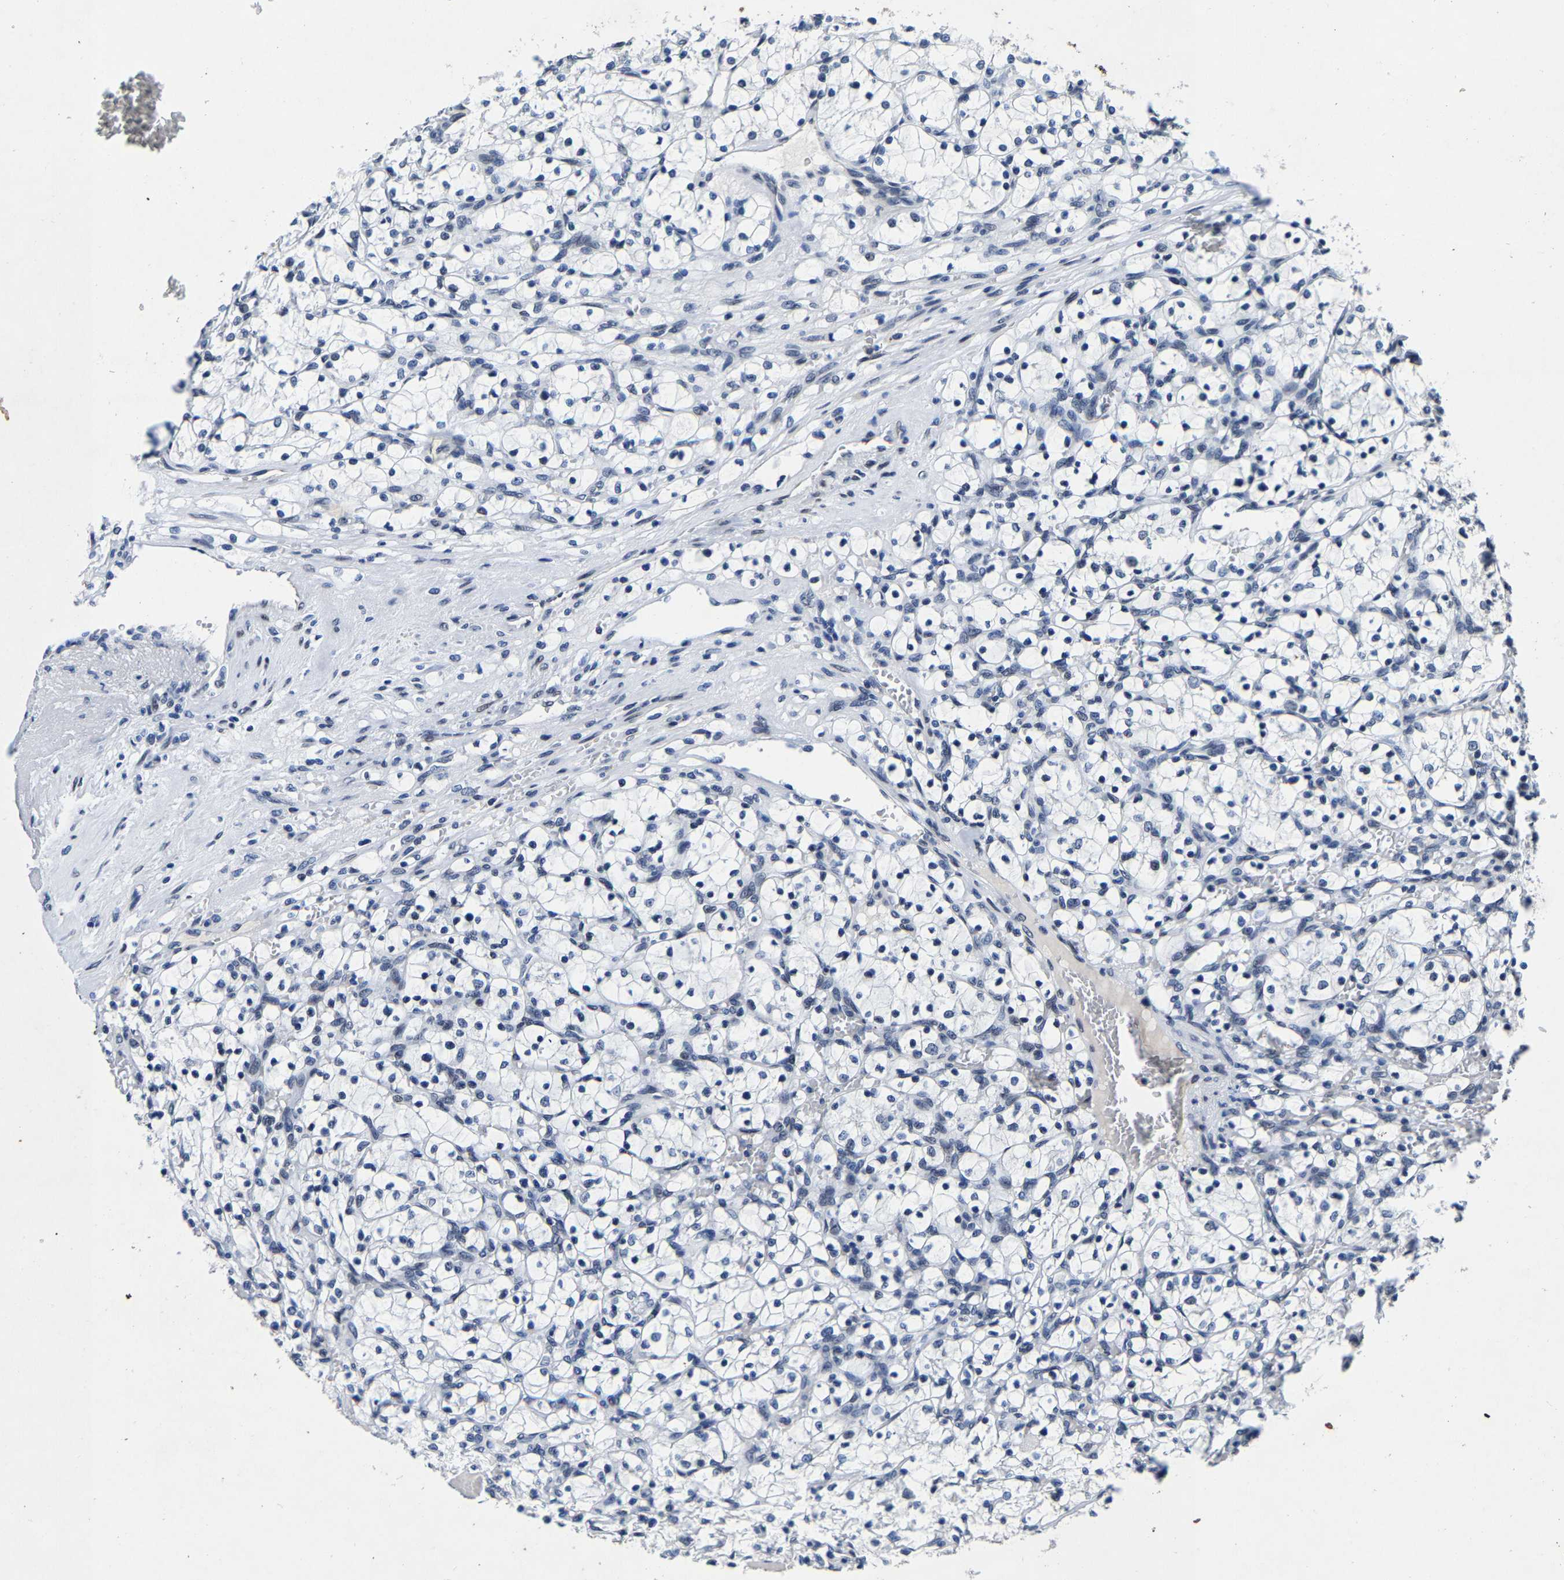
{"staining": {"intensity": "negative", "quantity": "none", "location": "none"}, "tissue": "renal cancer", "cell_type": "Tumor cells", "image_type": "cancer", "snomed": [{"axis": "morphology", "description": "Adenocarcinoma, NOS"}, {"axis": "topography", "description": "Kidney"}], "caption": "Tumor cells are negative for brown protein staining in renal adenocarcinoma.", "gene": "UBN2", "patient": {"sex": "female", "age": 69}}